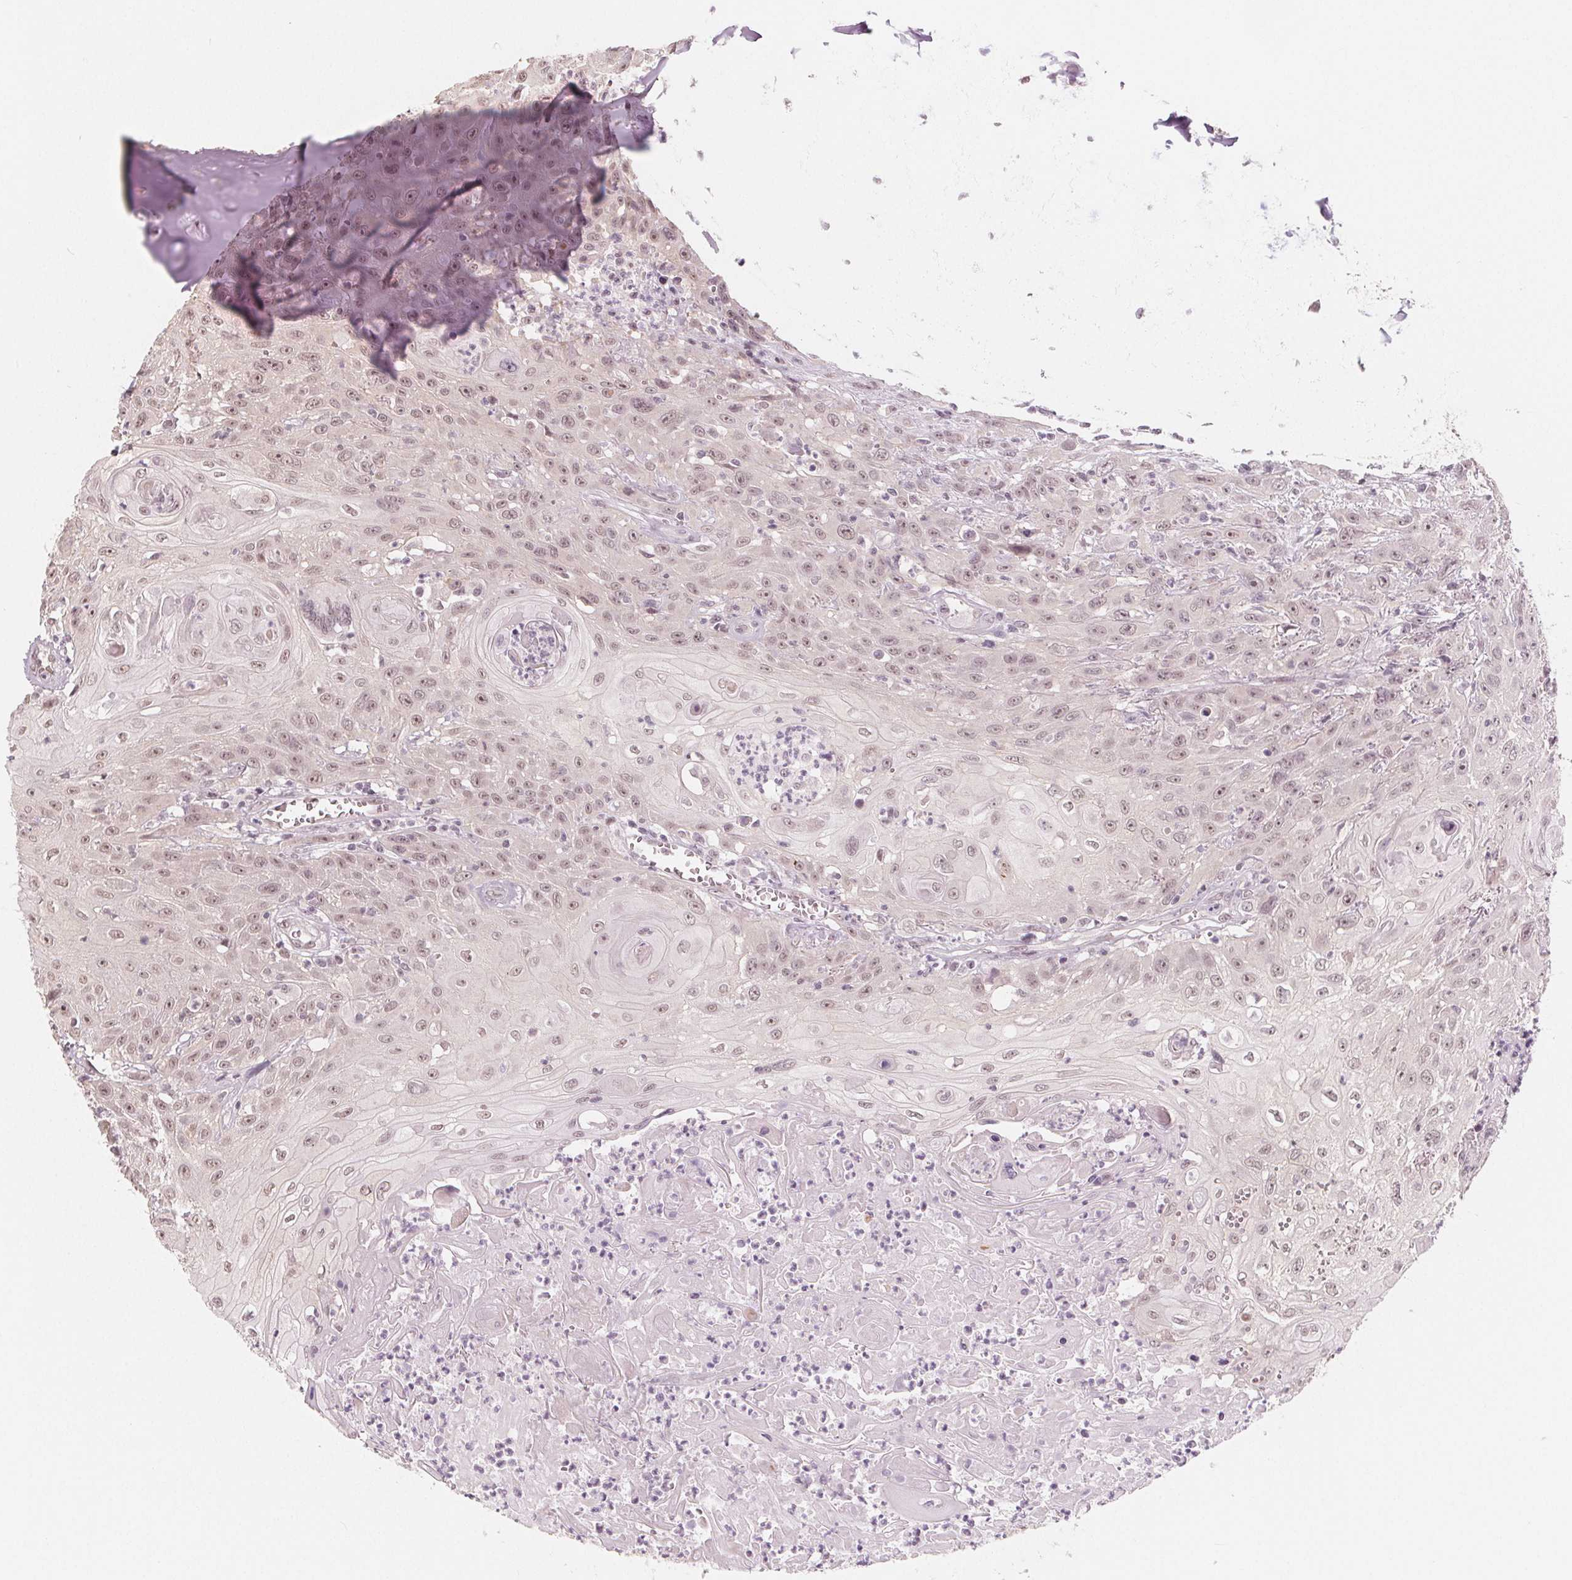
{"staining": {"intensity": "weak", "quantity": ">75%", "location": "nuclear"}, "tissue": "head and neck cancer", "cell_type": "Tumor cells", "image_type": "cancer", "snomed": [{"axis": "morphology", "description": "Squamous cell carcinoma, NOS"}, {"axis": "topography", "description": "Skin"}, {"axis": "topography", "description": "Head-Neck"}], "caption": "Protein staining by immunohistochemistry shows weak nuclear expression in about >75% of tumor cells in head and neck cancer.", "gene": "NUP210L", "patient": {"sex": "male", "age": 80}}